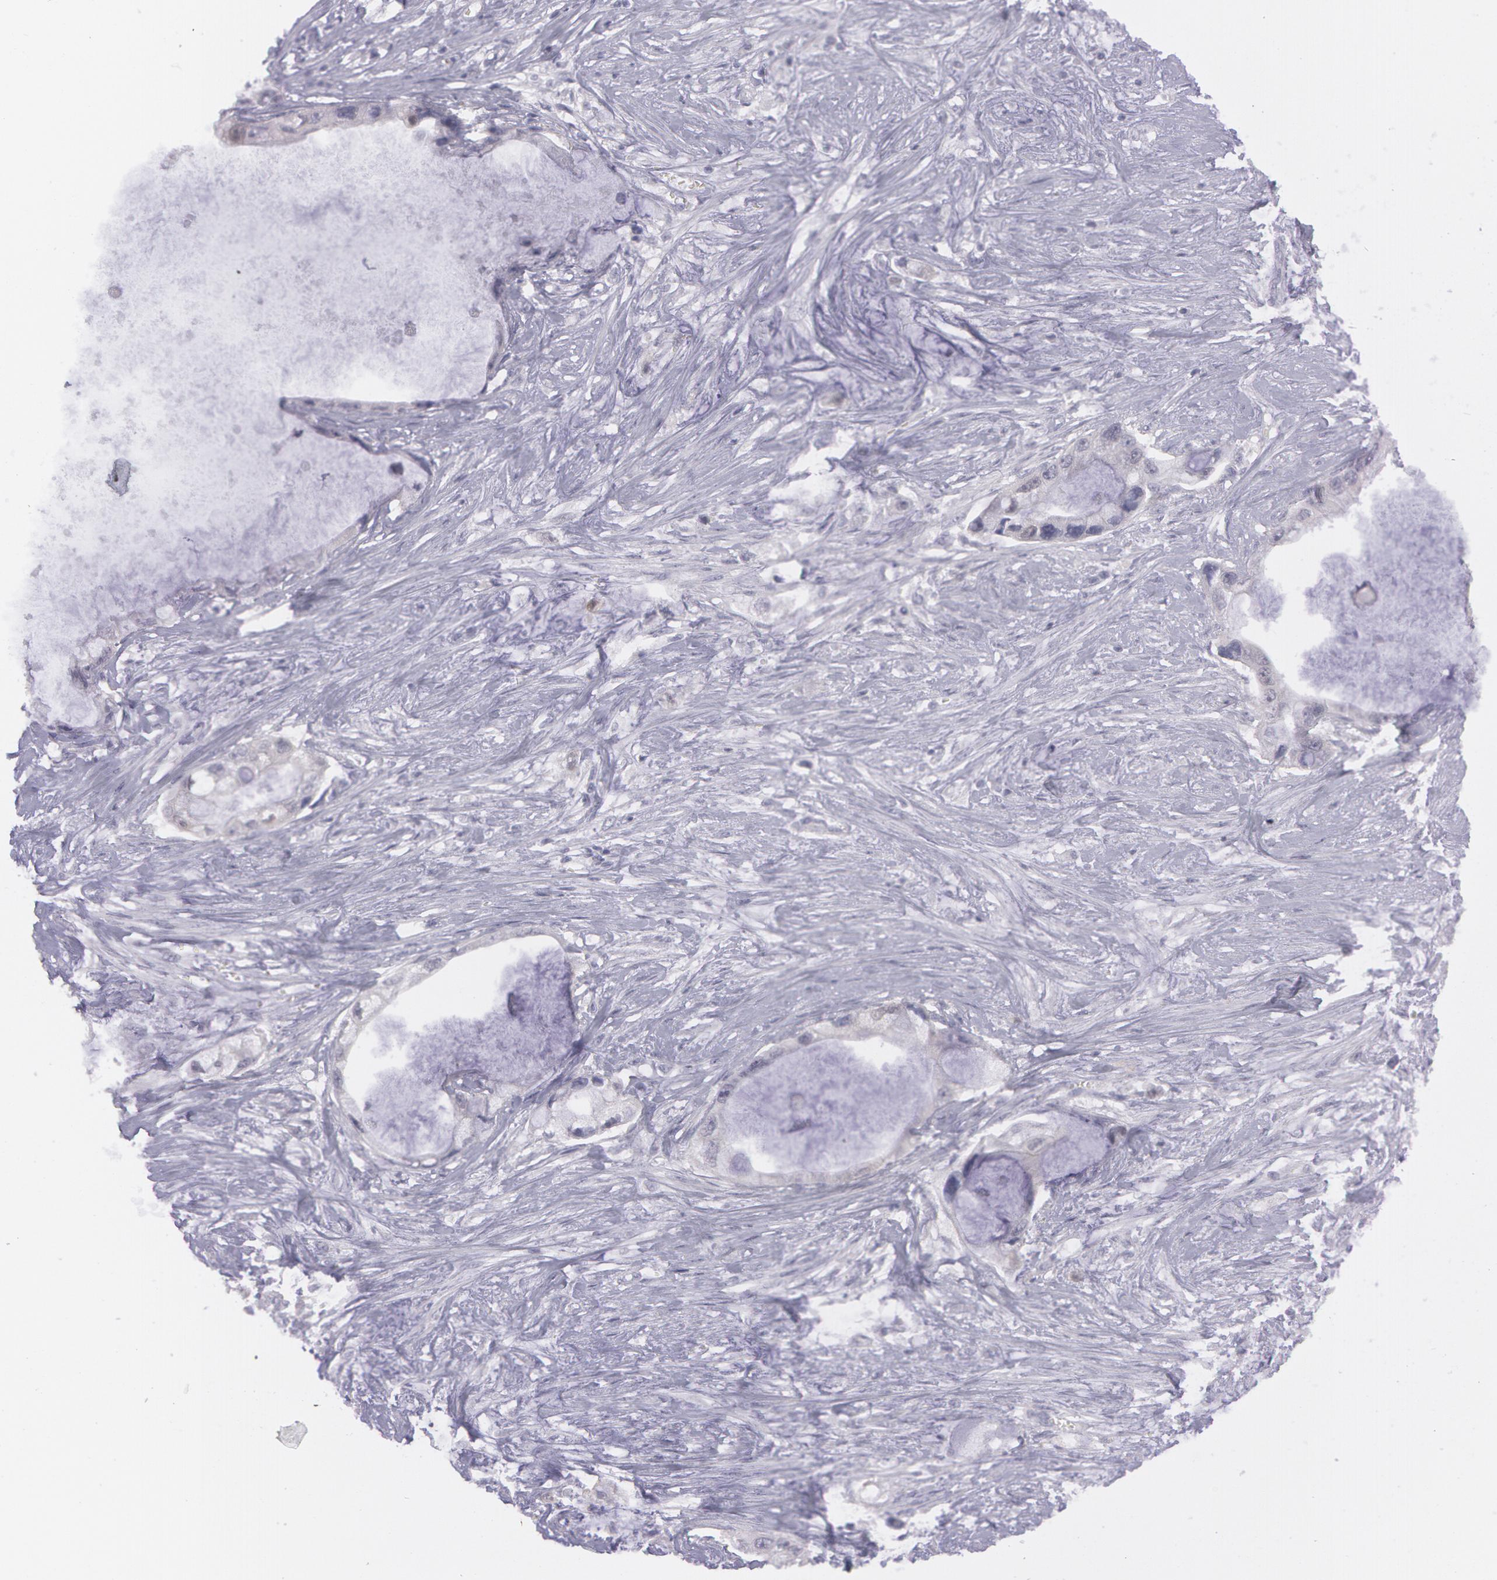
{"staining": {"intensity": "negative", "quantity": "none", "location": "none"}, "tissue": "pancreatic cancer", "cell_type": "Tumor cells", "image_type": "cancer", "snomed": [{"axis": "morphology", "description": "Adenocarcinoma, NOS"}, {"axis": "topography", "description": "Pancreas"}, {"axis": "topography", "description": "Stomach, upper"}], "caption": "Image shows no protein expression in tumor cells of pancreatic adenocarcinoma tissue.", "gene": "IL1RN", "patient": {"sex": "male", "age": 77}}